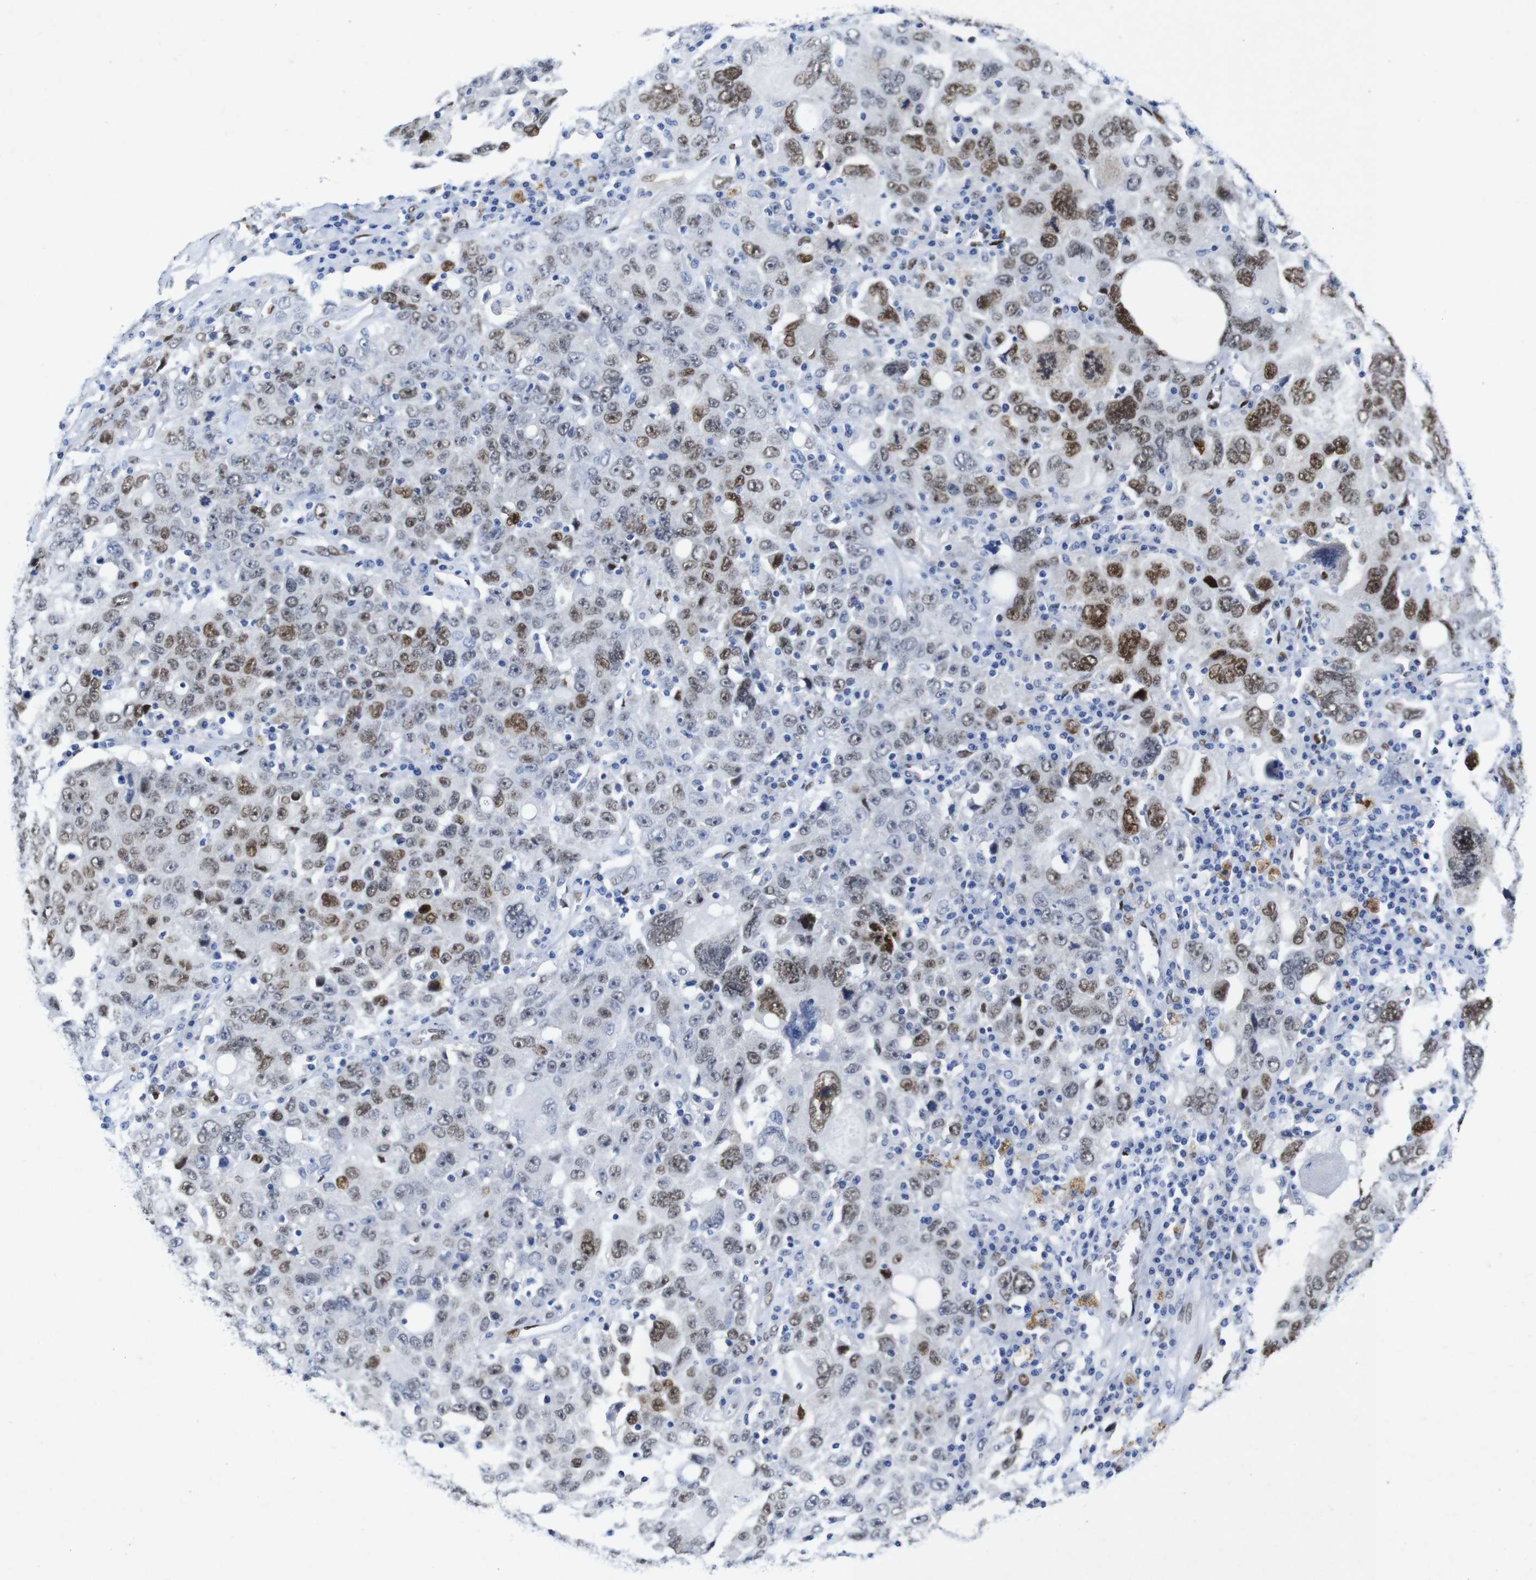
{"staining": {"intensity": "moderate", "quantity": "25%-75%", "location": "nuclear"}, "tissue": "ovarian cancer", "cell_type": "Tumor cells", "image_type": "cancer", "snomed": [{"axis": "morphology", "description": "Carcinoma, endometroid"}, {"axis": "topography", "description": "Ovary"}], "caption": "A histopathology image showing moderate nuclear staining in approximately 25%-75% of tumor cells in ovarian endometroid carcinoma, as visualized by brown immunohistochemical staining.", "gene": "FOSL2", "patient": {"sex": "female", "age": 62}}